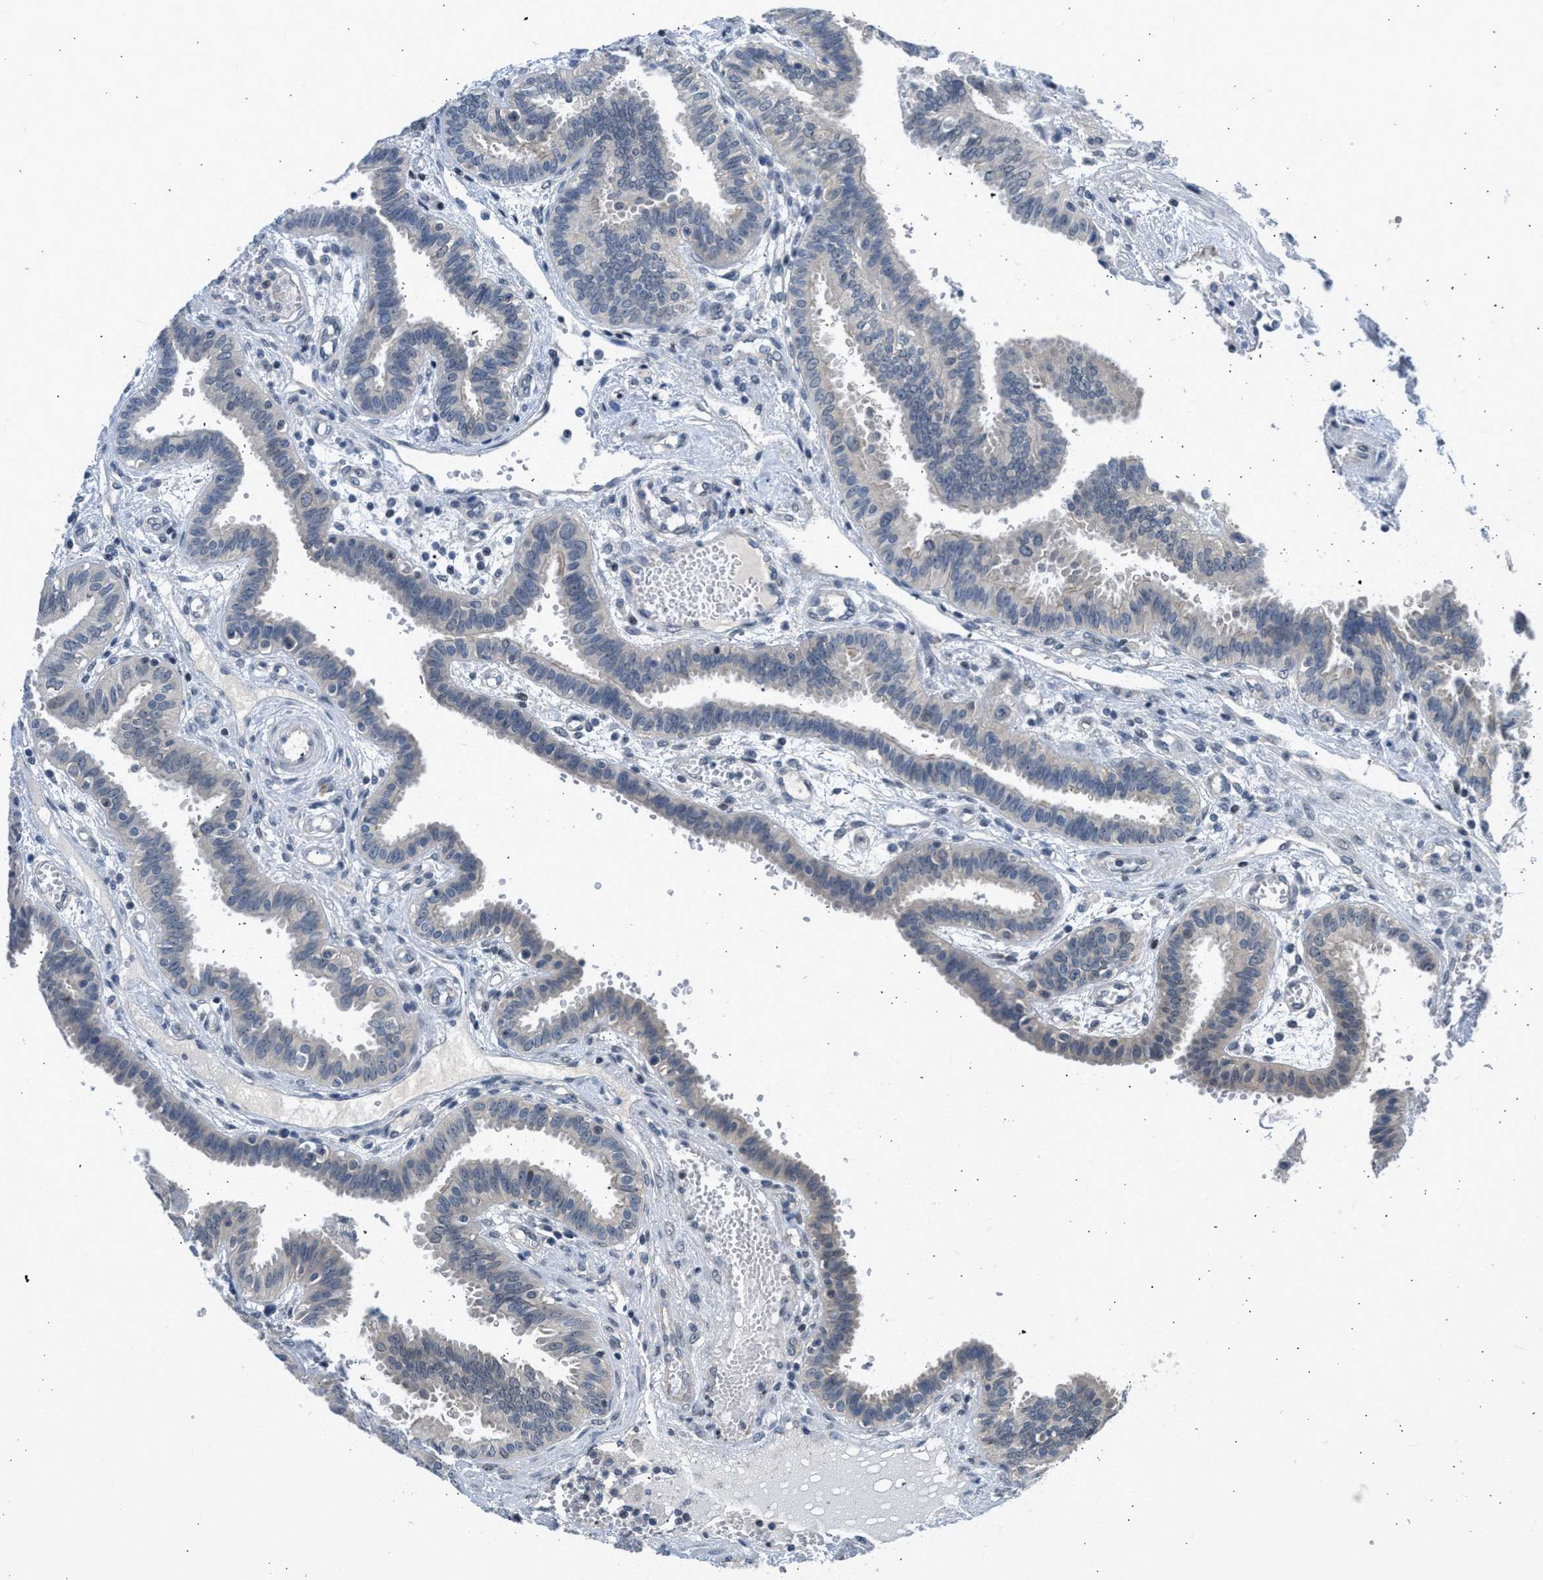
{"staining": {"intensity": "negative", "quantity": "none", "location": "none"}, "tissue": "fallopian tube", "cell_type": "Glandular cells", "image_type": "normal", "snomed": [{"axis": "morphology", "description": "Normal tissue, NOS"}, {"axis": "topography", "description": "Fallopian tube"}, {"axis": "topography", "description": "Placenta"}], "caption": "High magnification brightfield microscopy of normal fallopian tube stained with DAB (brown) and counterstained with hematoxylin (blue): glandular cells show no significant positivity. Brightfield microscopy of immunohistochemistry stained with DAB (brown) and hematoxylin (blue), captured at high magnification.", "gene": "OLIG3", "patient": {"sex": "female", "age": 32}}